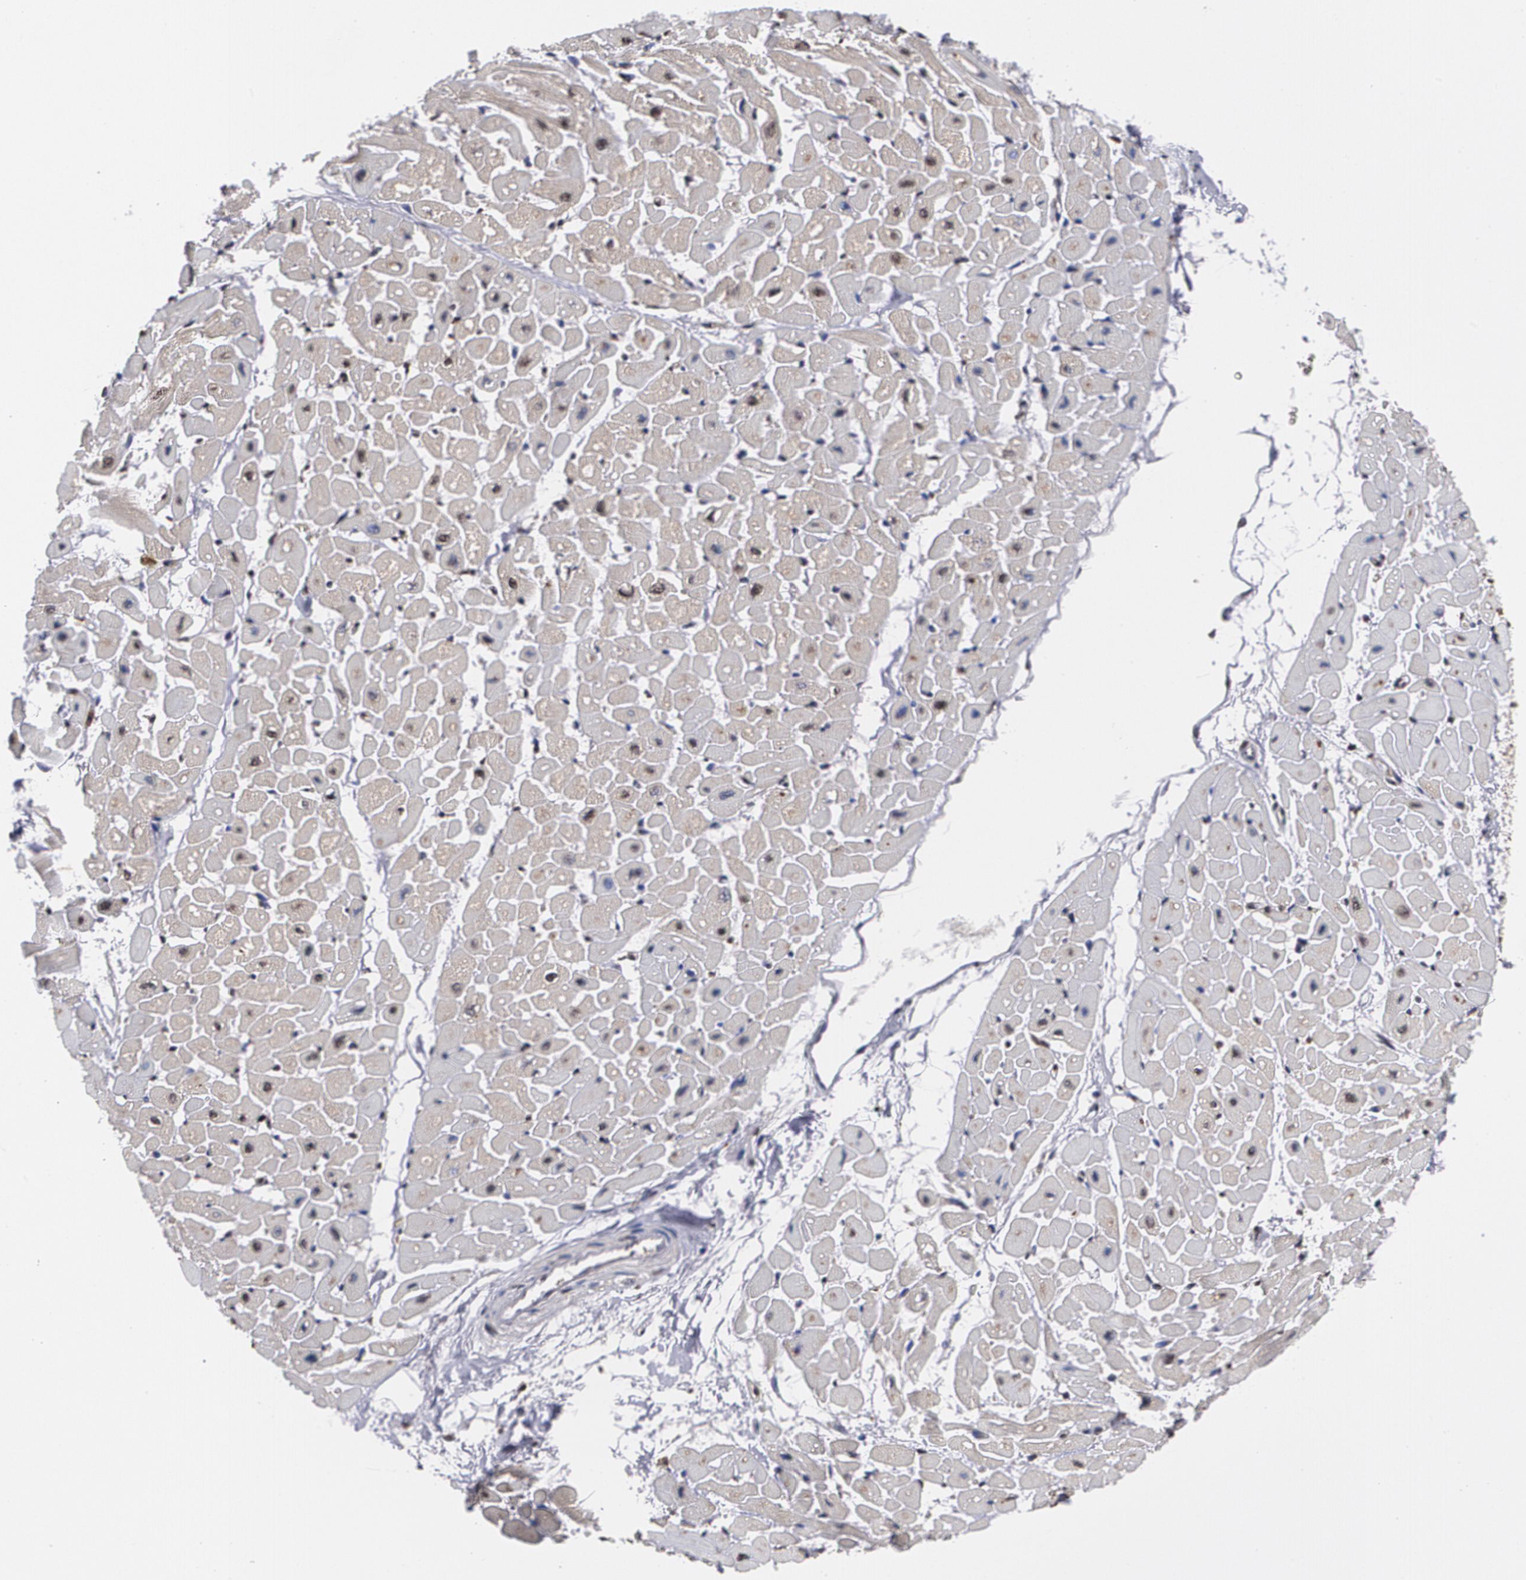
{"staining": {"intensity": "weak", "quantity": "25%-75%", "location": "nuclear"}, "tissue": "heart muscle", "cell_type": "Cardiomyocytes", "image_type": "normal", "snomed": [{"axis": "morphology", "description": "Normal tissue, NOS"}, {"axis": "topography", "description": "Heart"}], "caption": "Immunohistochemical staining of unremarkable heart muscle shows low levels of weak nuclear positivity in approximately 25%-75% of cardiomyocytes. The staining was performed using DAB (3,3'-diaminobenzidine), with brown indicating positive protein expression. Nuclei are stained blue with hematoxylin.", "gene": "MVP", "patient": {"sex": "male", "age": 45}}